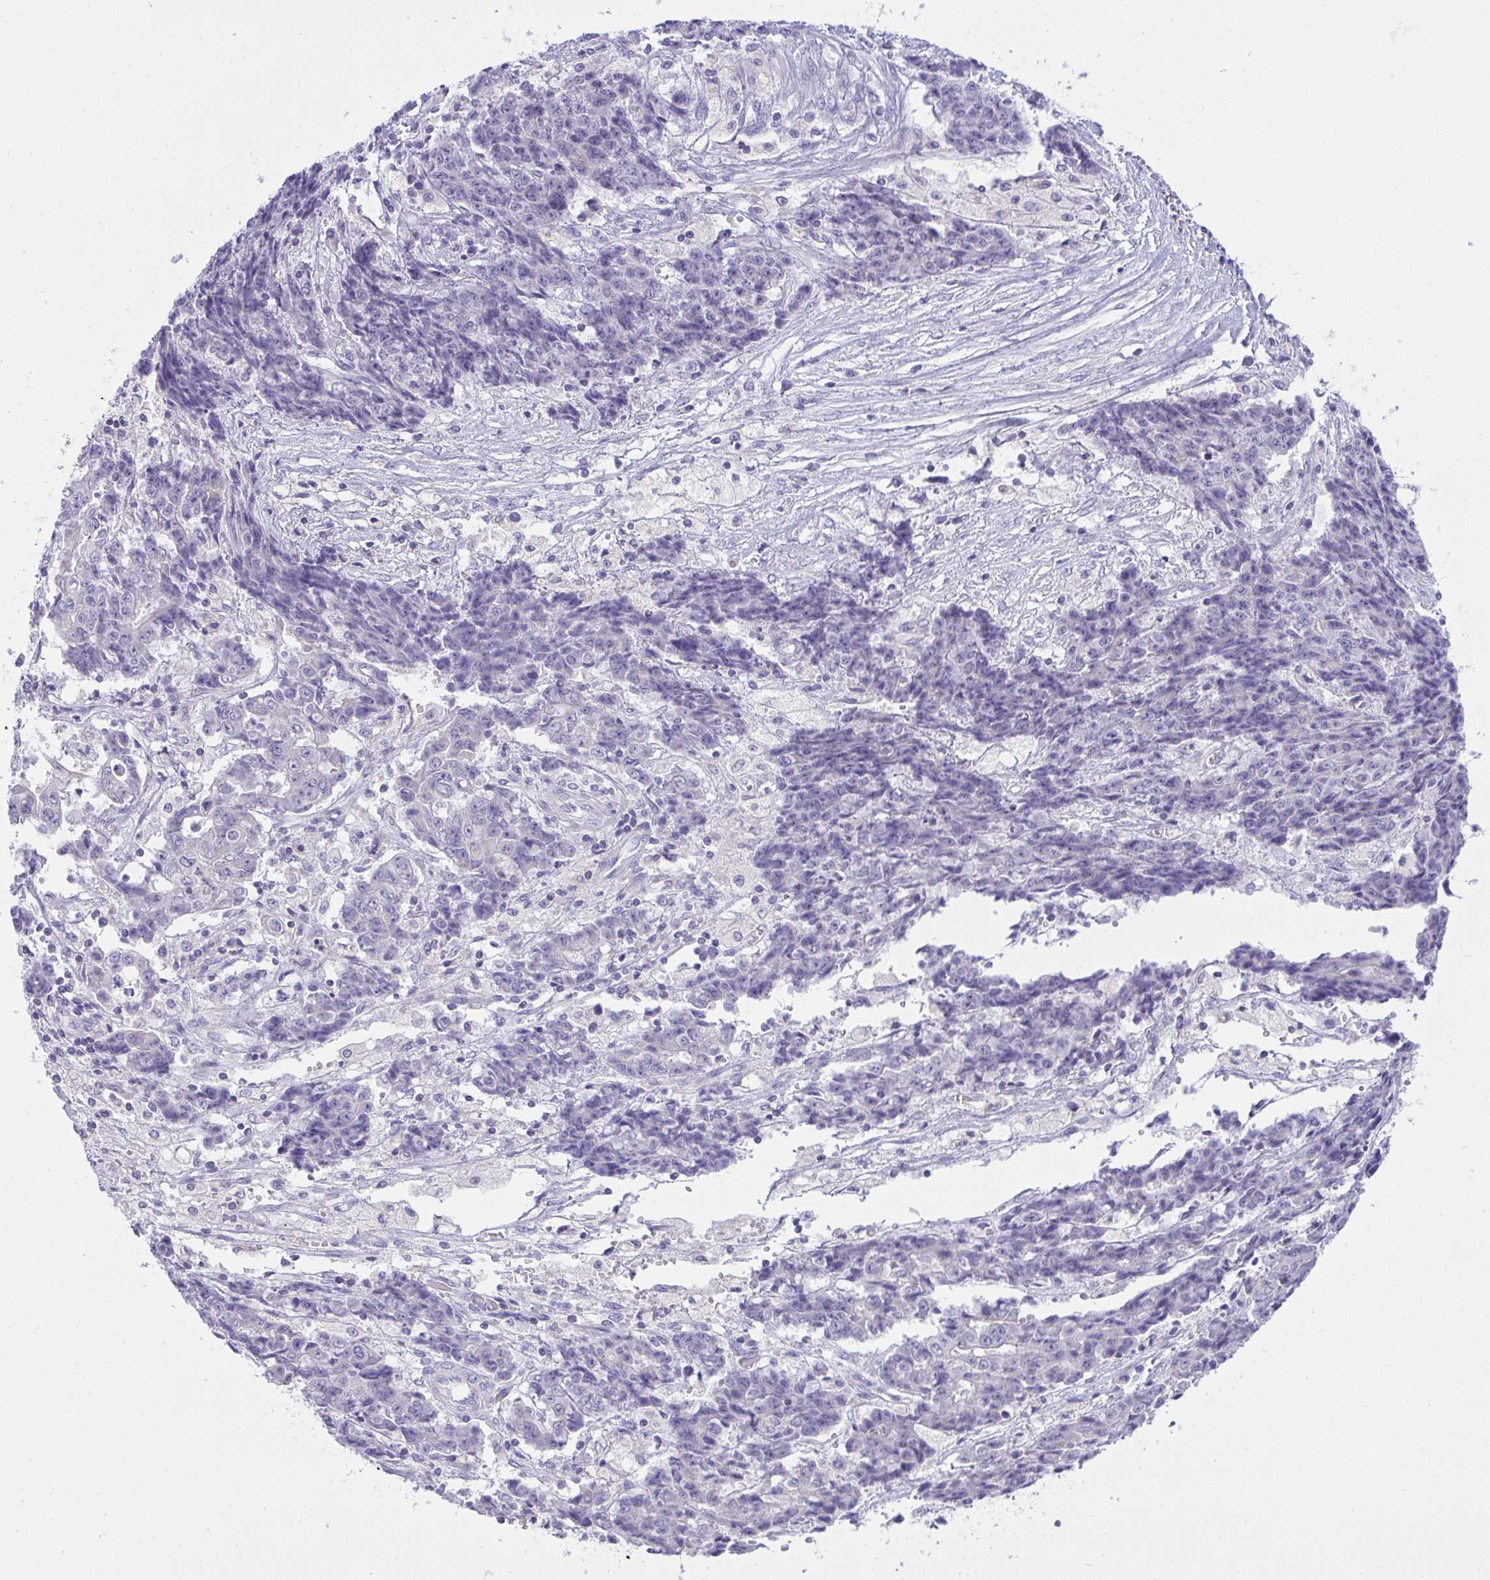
{"staining": {"intensity": "negative", "quantity": "none", "location": "none"}, "tissue": "ovarian cancer", "cell_type": "Tumor cells", "image_type": "cancer", "snomed": [{"axis": "morphology", "description": "Carcinoma, endometroid"}, {"axis": "topography", "description": "Ovary"}], "caption": "IHC photomicrograph of ovarian cancer (endometroid carcinoma) stained for a protein (brown), which reveals no expression in tumor cells. (DAB immunohistochemistry (IHC) with hematoxylin counter stain).", "gene": "PLA2G12B", "patient": {"sex": "female", "age": 42}}